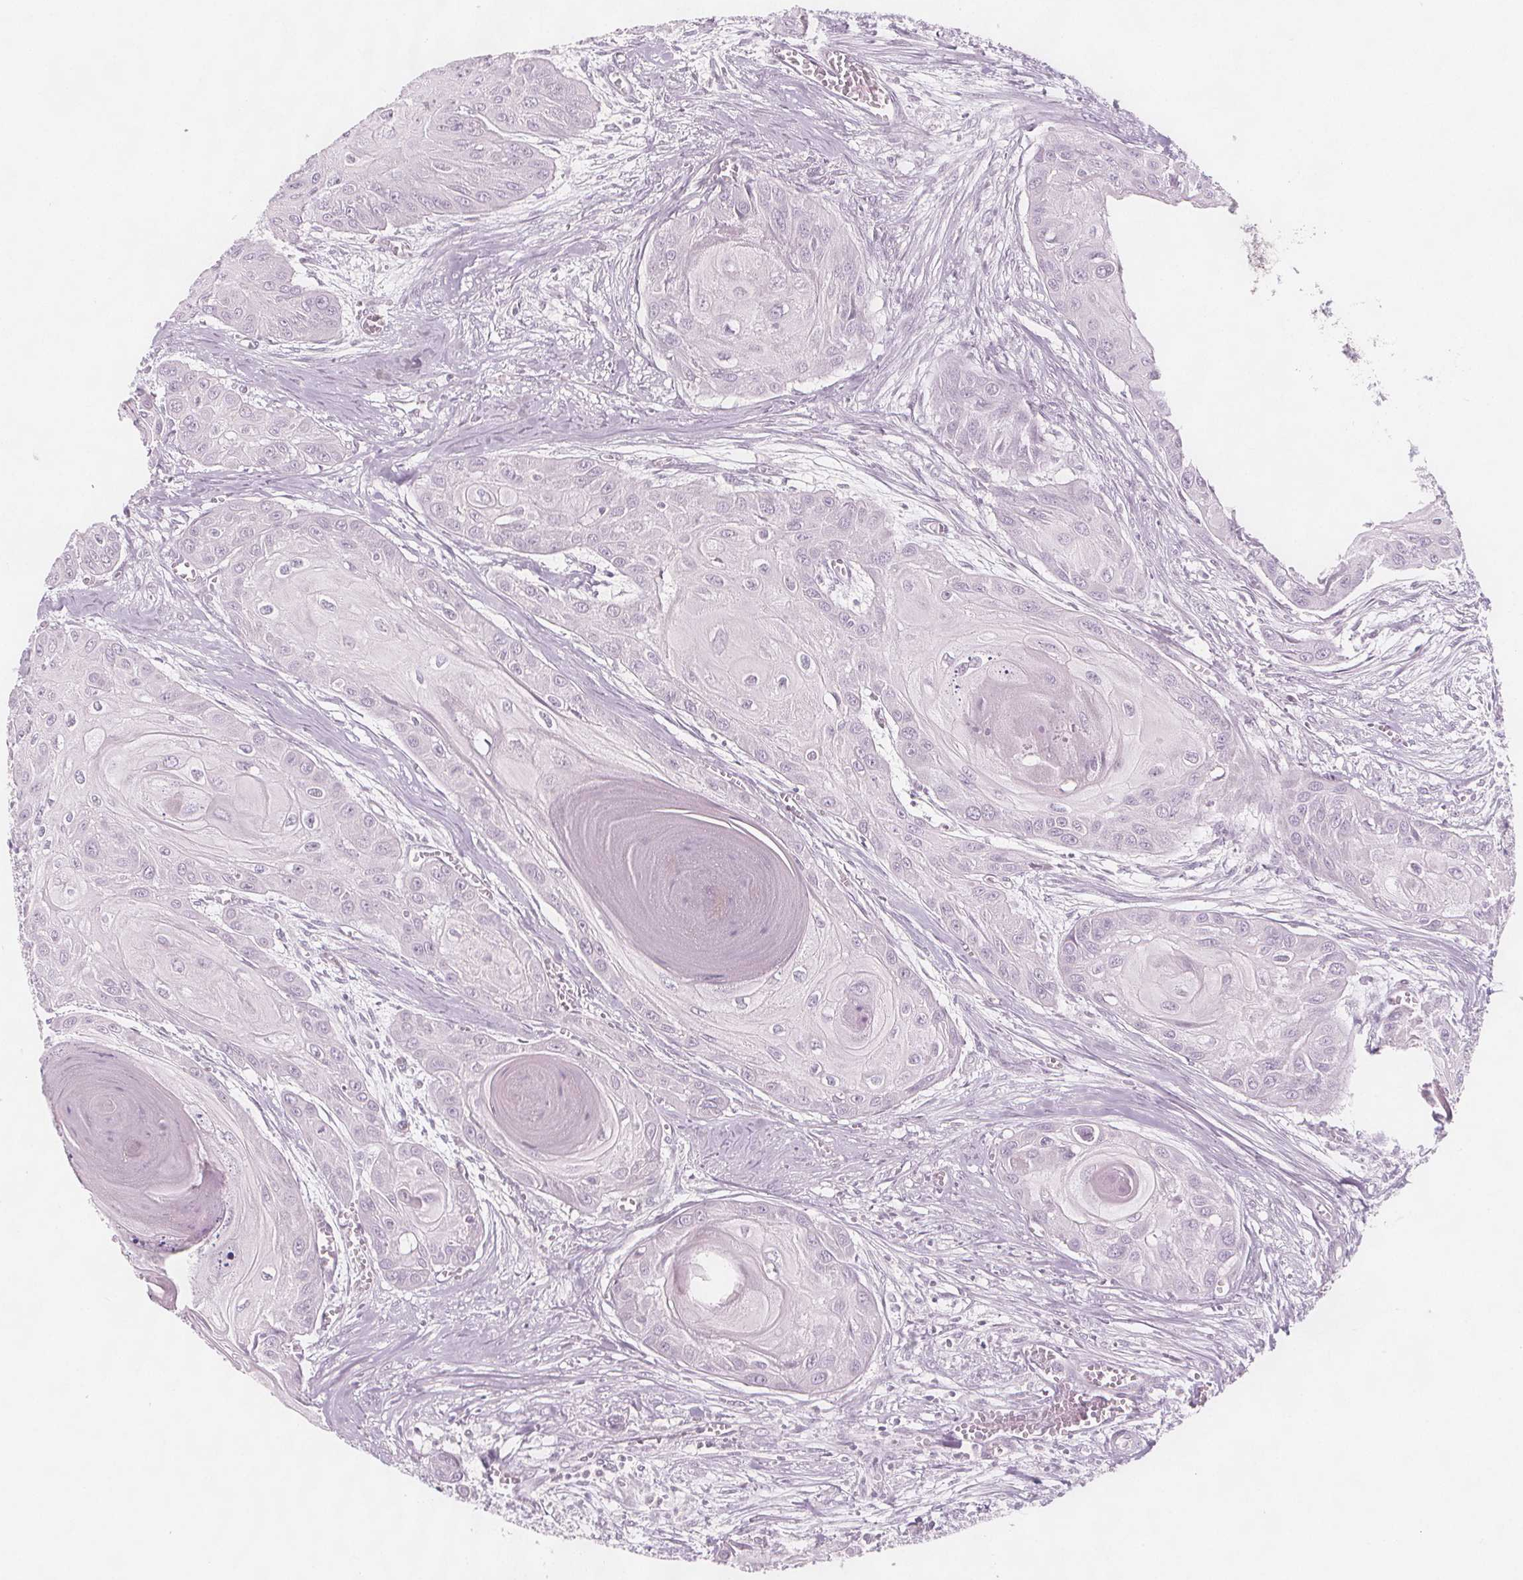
{"staining": {"intensity": "negative", "quantity": "none", "location": "none"}, "tissue": "head and neck cancer", "cell_type": "Tumor cells", "image_type": "cancer", "snomed": [{"axis": "morphology", "description": "Squamous cell carcinoma, NOS"}, {"axis": "topography", "description": "Oral tissue"}, {"axis": "topography", "description": "Head-Neck"}], "caption": "This is an immunohistochemistry micrograph of head and neck cancer. There is no expression in tumor cells.", "gene": "C1orf167", "patient": {"sex": "male", "age": 71}}